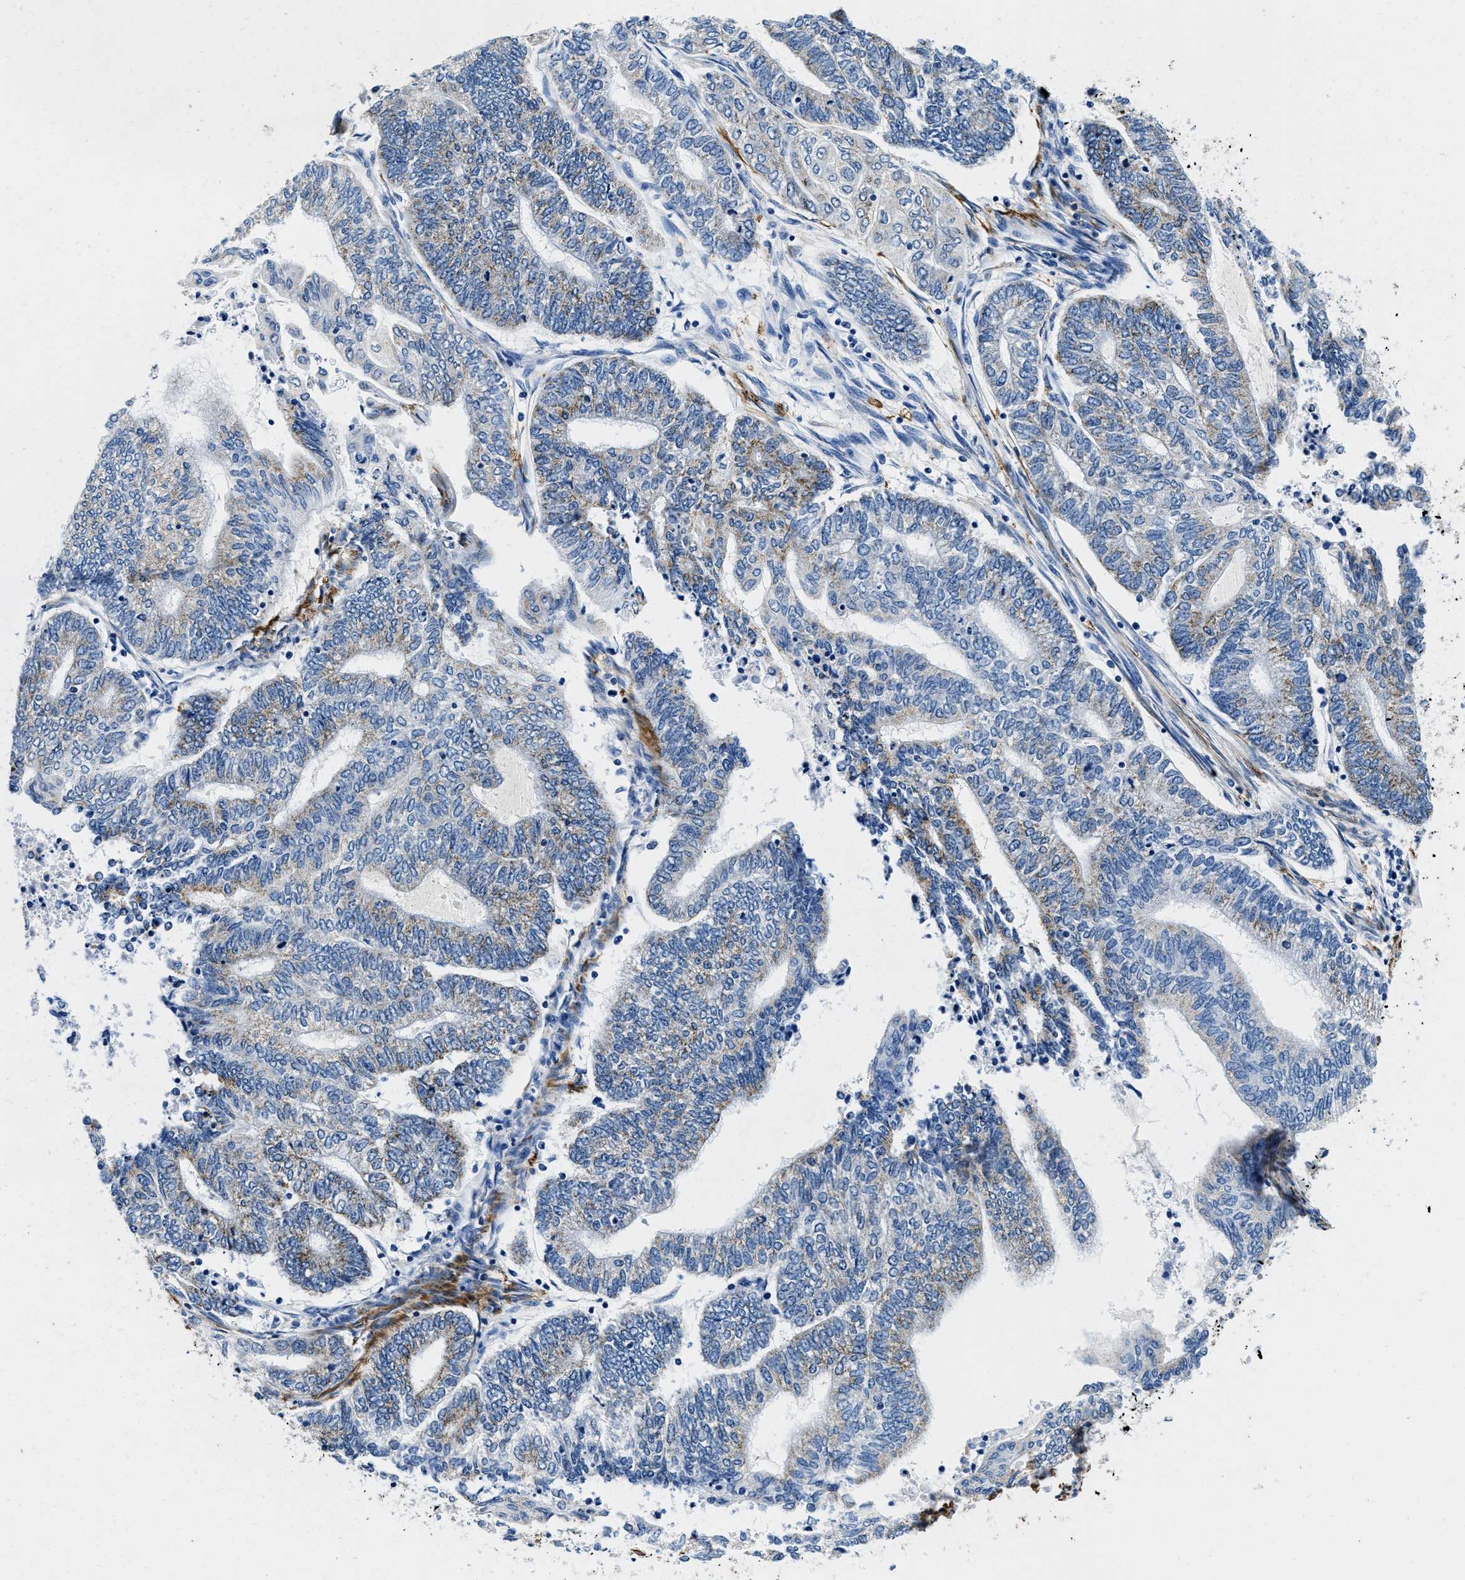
{"staining": {"intensity": "weak", "quantity": "<25%", "location": "cytoplasmic/membranous"}, "tissue": "endometrial cancer", "cell_type": "Tumor cells", "image_type": "cancer", "snomed": [{"axis": "morphology", "description": "Adenocarcinoma, NOS"}, {"axis": "topography", "description": "Uterus"}, {"axis": "topography", "description": "Endometrium"}], "caption": "Endometrial cancer (adenocarcinoma) was stained to show a protein in brown. There is no significant expression in tumor cells. Brightfield microscopy of immunohistochemistry stained with DAB (brown) and hematoxylin (blue), captured at high magnification.", "gene": "TEX261", "patient": {"sex": "female", "age": 70}}